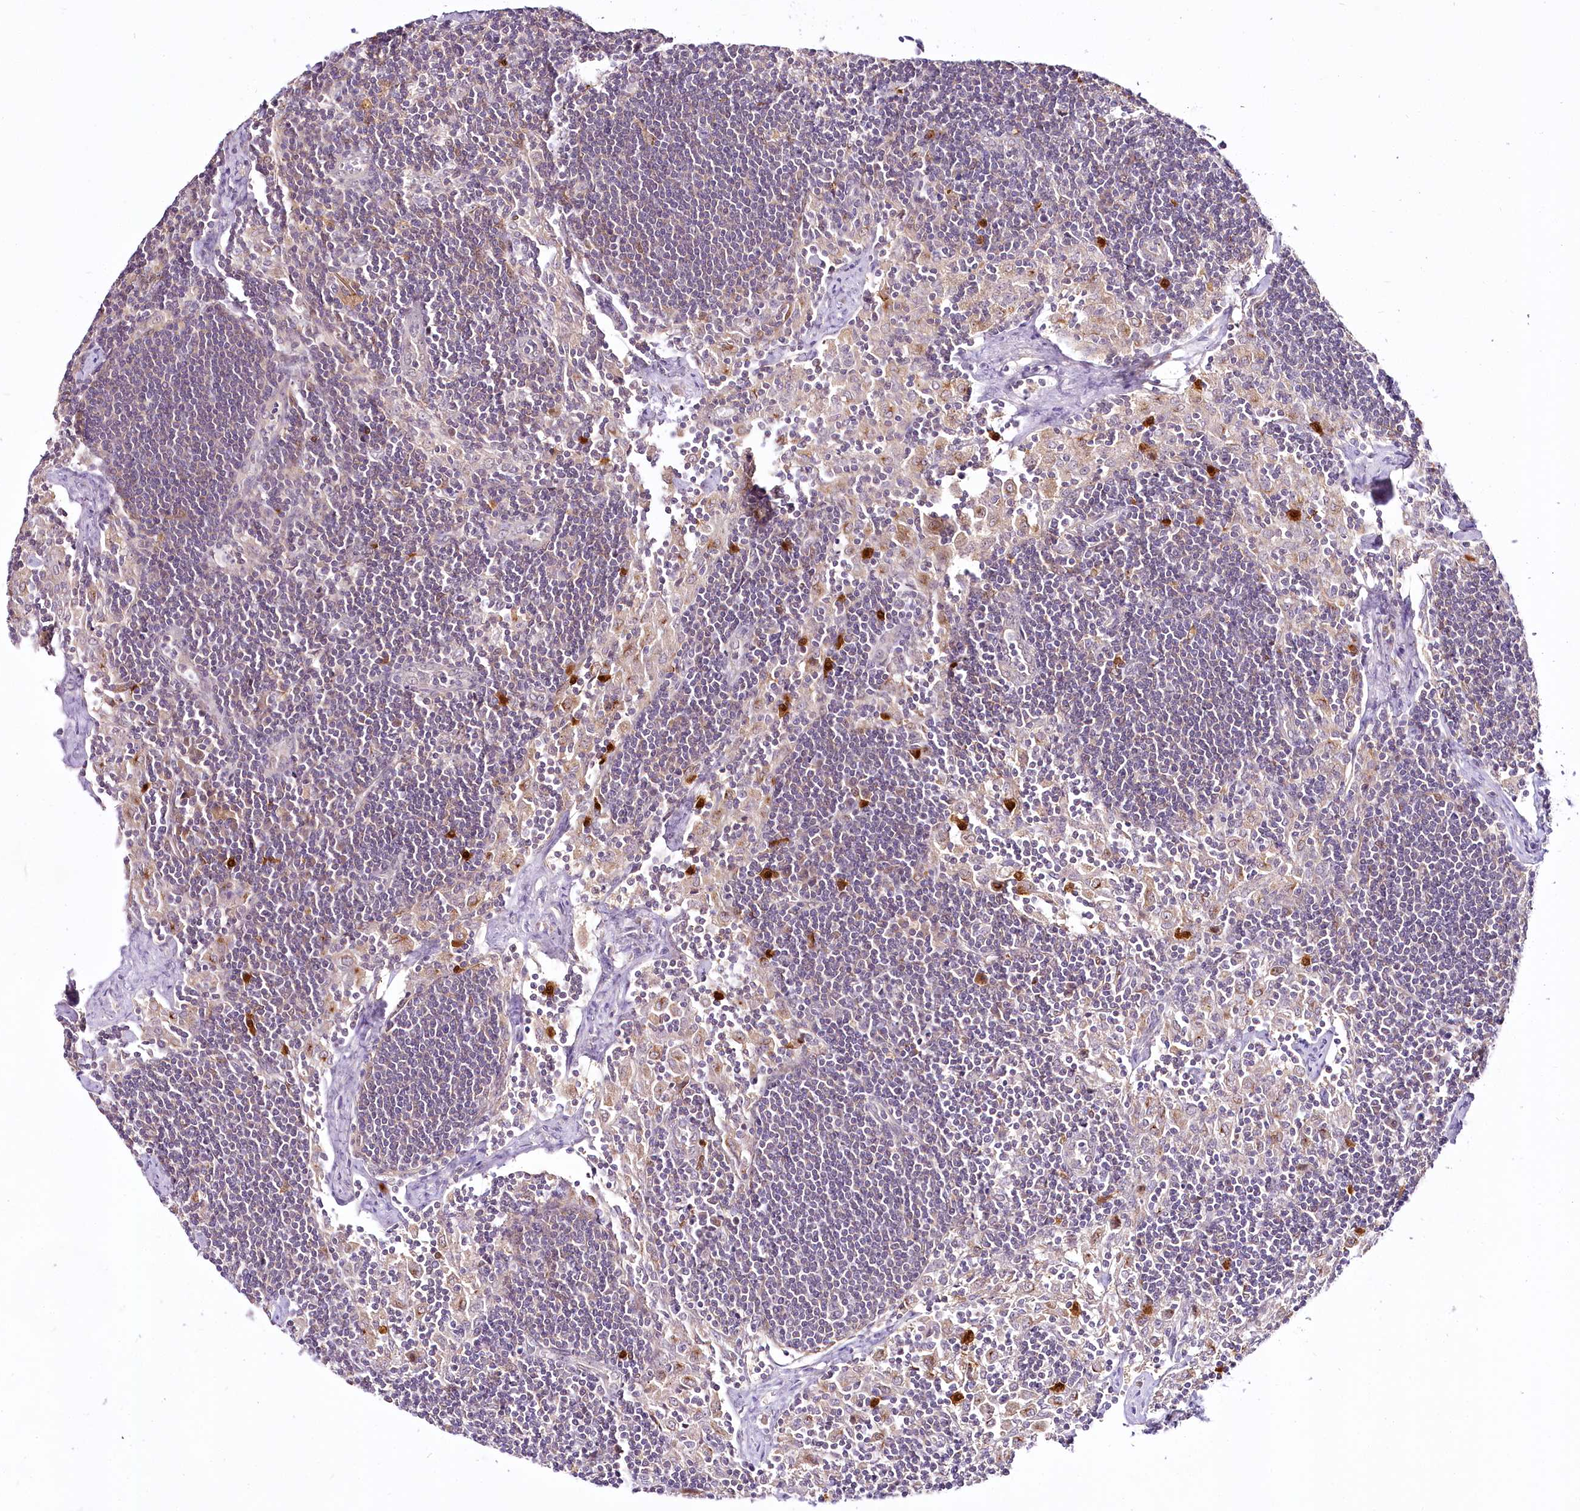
{"staining": {"intensity": "negative", "quantity": "none", "location": "none"}, "tissue": "lymph node", "cell_type": "Germinal center cells", "image_type": "normal", "snomed": [{"axis": "morphology", "description": "Normal tissue, NOS"}, {"axis": "topography", "description": "Lymph node"}], "caption": "Germinal center cells show no significant protein staining in normal lymph node. (DAB (3,3'-diaminobenzidine) IHC, high magnification).", "gene": "VWA5A", "patient": {"sex": "male", "age": 24}}